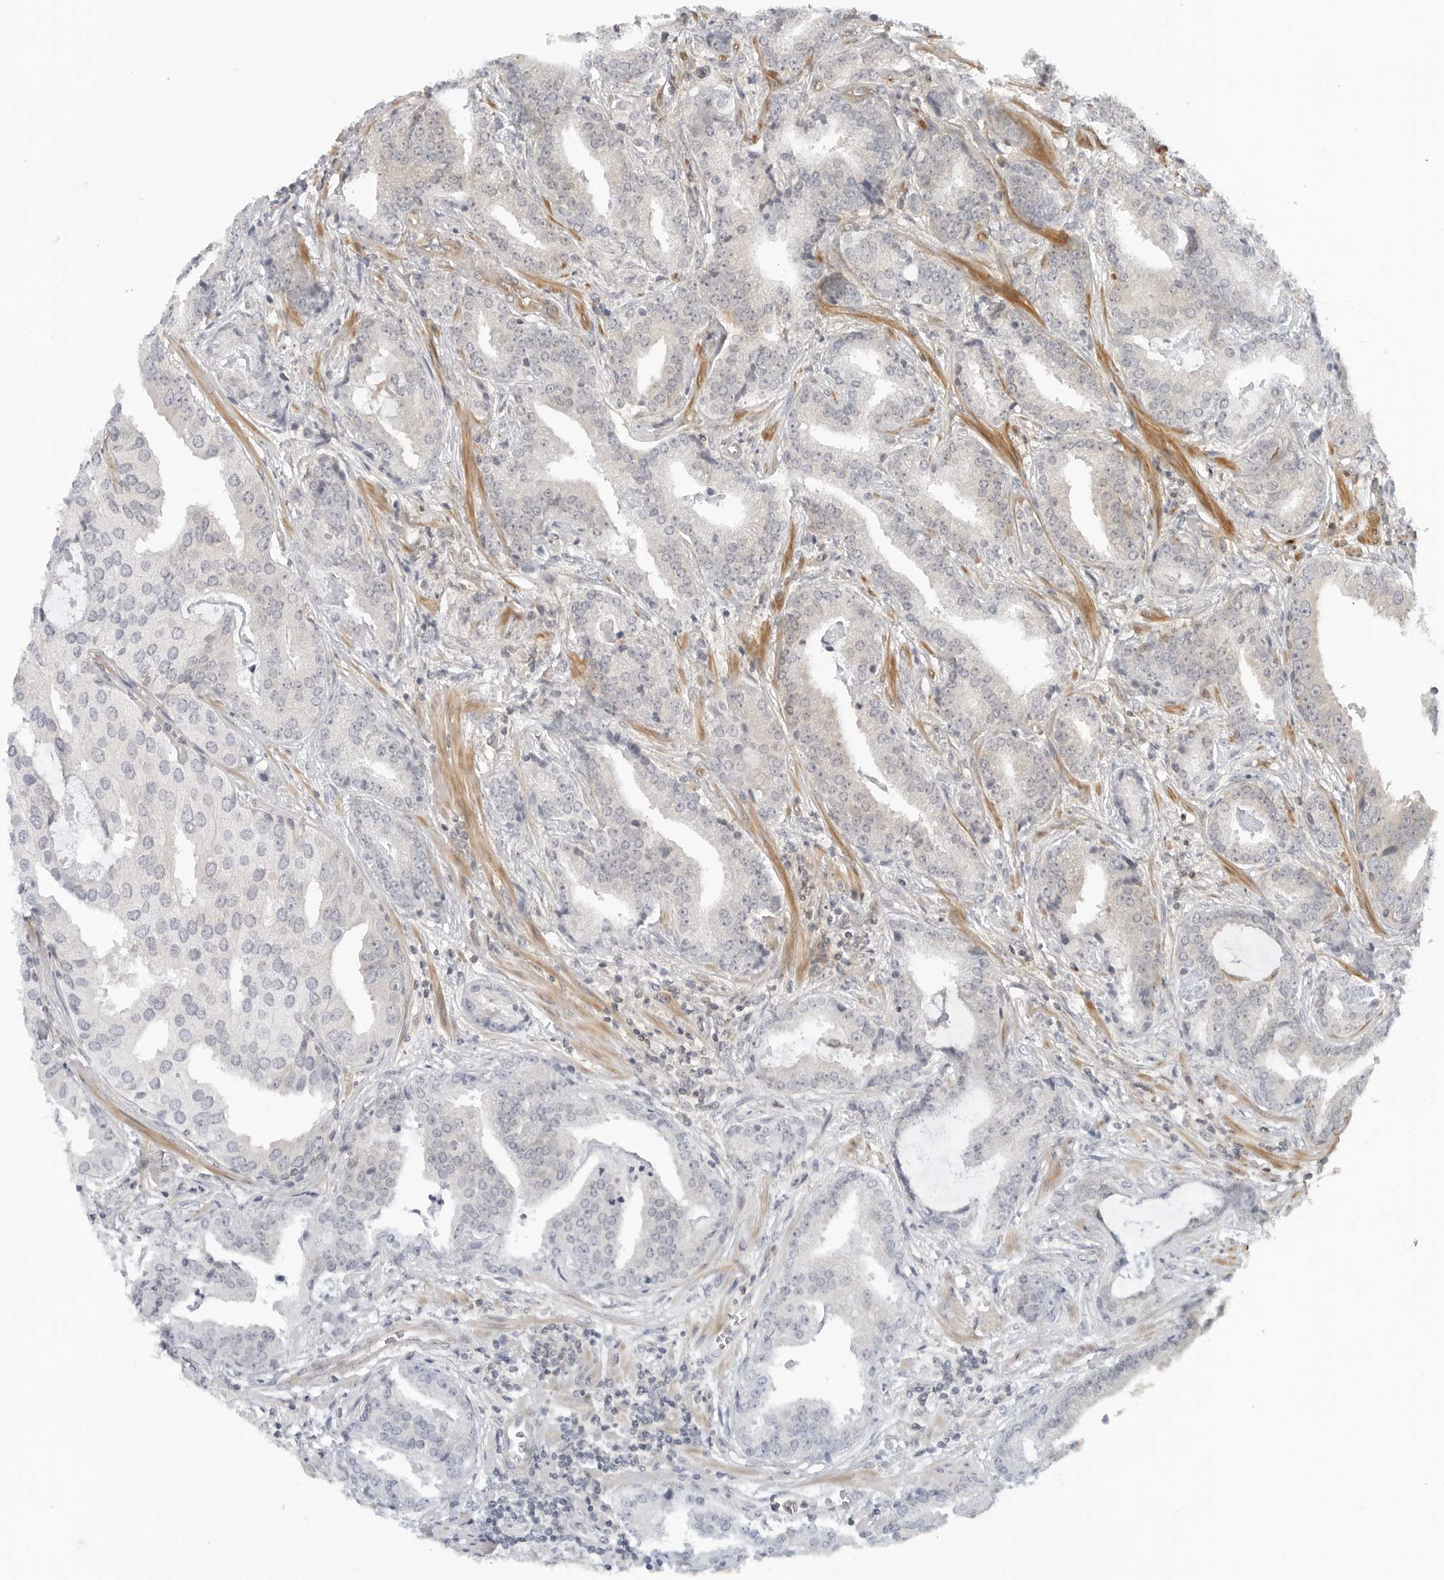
{"staining": {"intensity": "negative", "quantity": "none", "location": "none"}, "tissue": "prostate cancer", "cell_type": "Tumor cells", "image_type": "cancer", "snomed": [{"axis": "morphology", "description": "Adenocarcinoma, Low grade"}, {"axis": "topography", "description": "Prostate"}], "caption": "Protein analysis of prostate cancer demonstrates no significant positivity in tumor cells.", "gene": "STXBP3", "patient": {"sex": "male", "age": 67}}